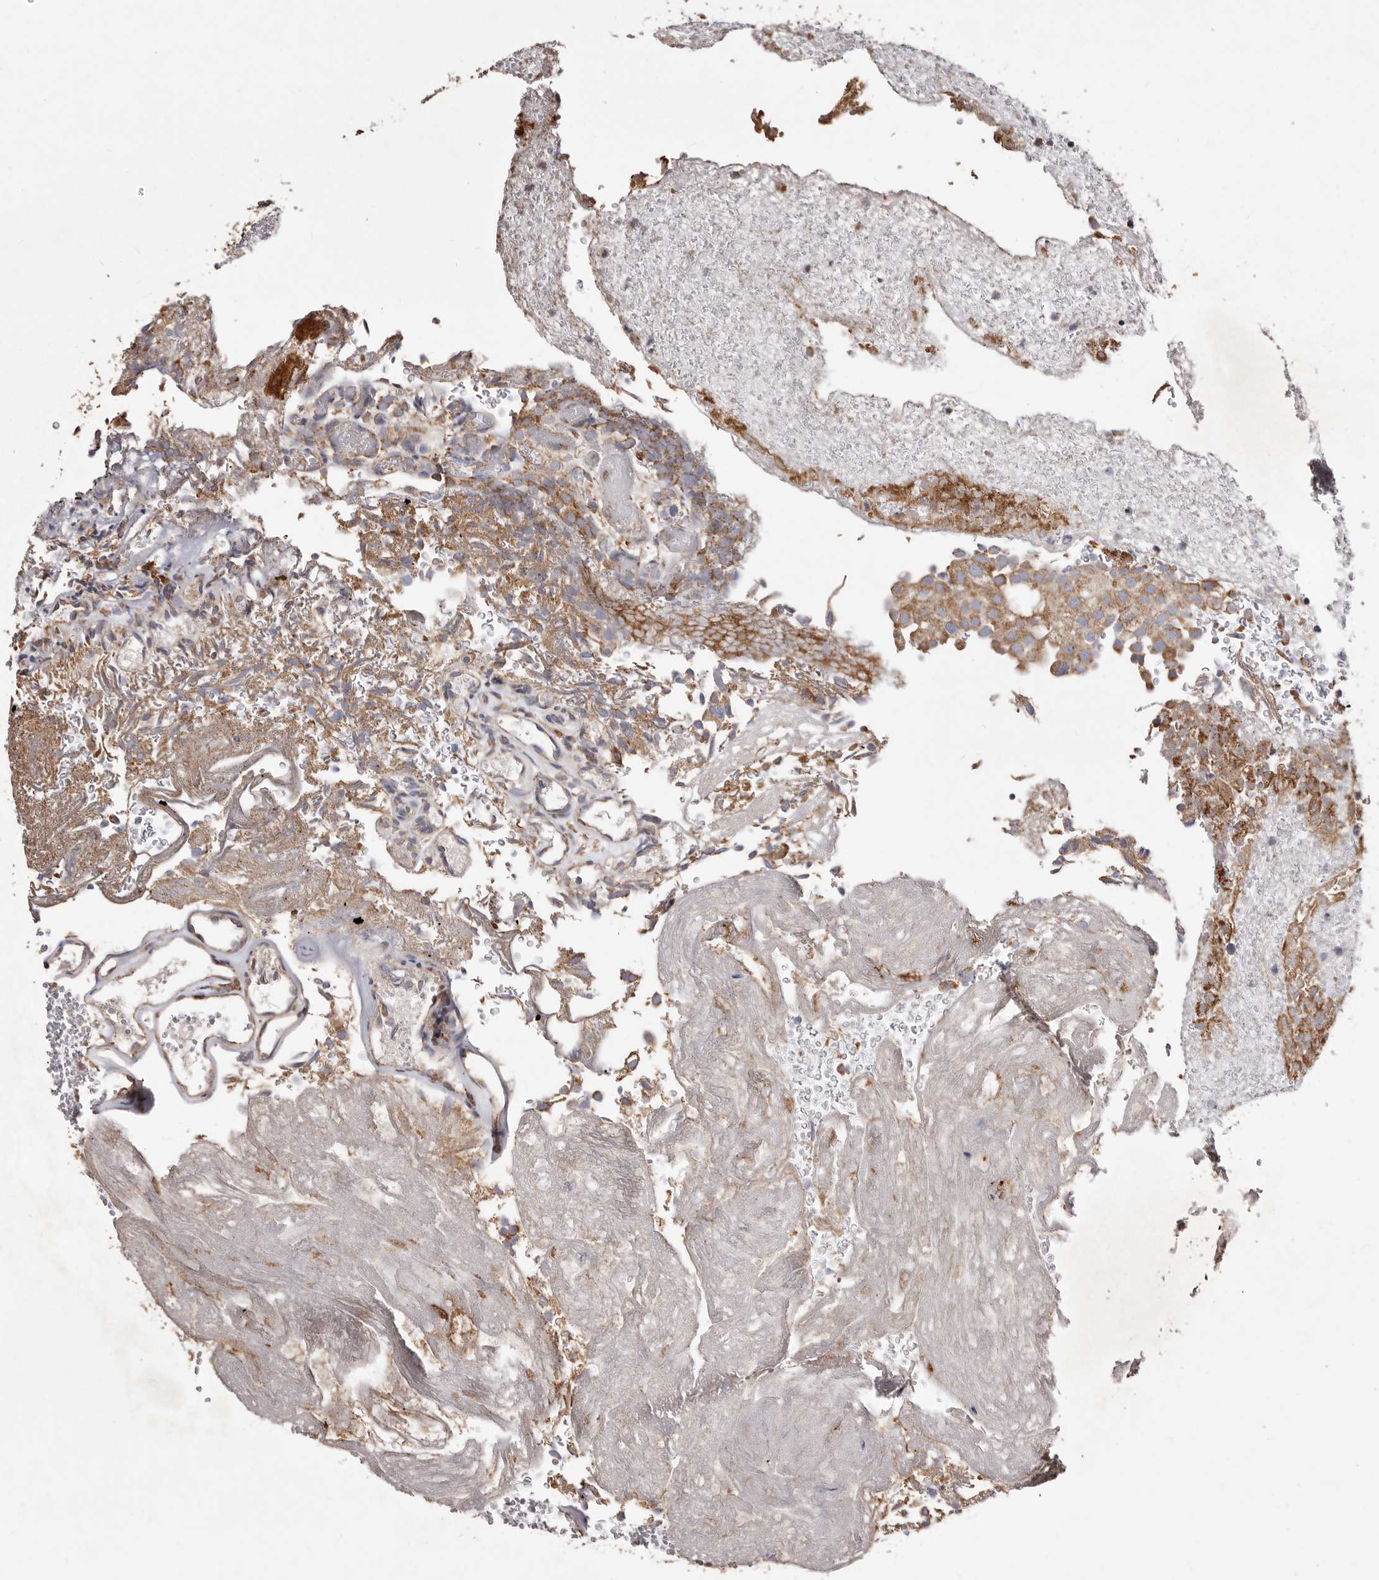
{"staining": {"intensity": "moderate", "quantity": "25%-75%", "location": "cytoplasmic/membranous"}, "tissue": "urothelial cancer", "cell_type": "Tumor cells", "image_type": "cancer", "snomed": [{"axis": "morphology", "description": "Urothelial carcinoma, Low grade"}, {"axis": "topography", "description": "Urinary bladder"}], "caption": "This histopathology image displays IHC staining of human urothelial cancer, with medium moderate cytoplasmic/membranous positivity in about 25%-75% of tumor cells.", "gene": "STEAP2", "patient": {"sex": "male", "age": 78}}